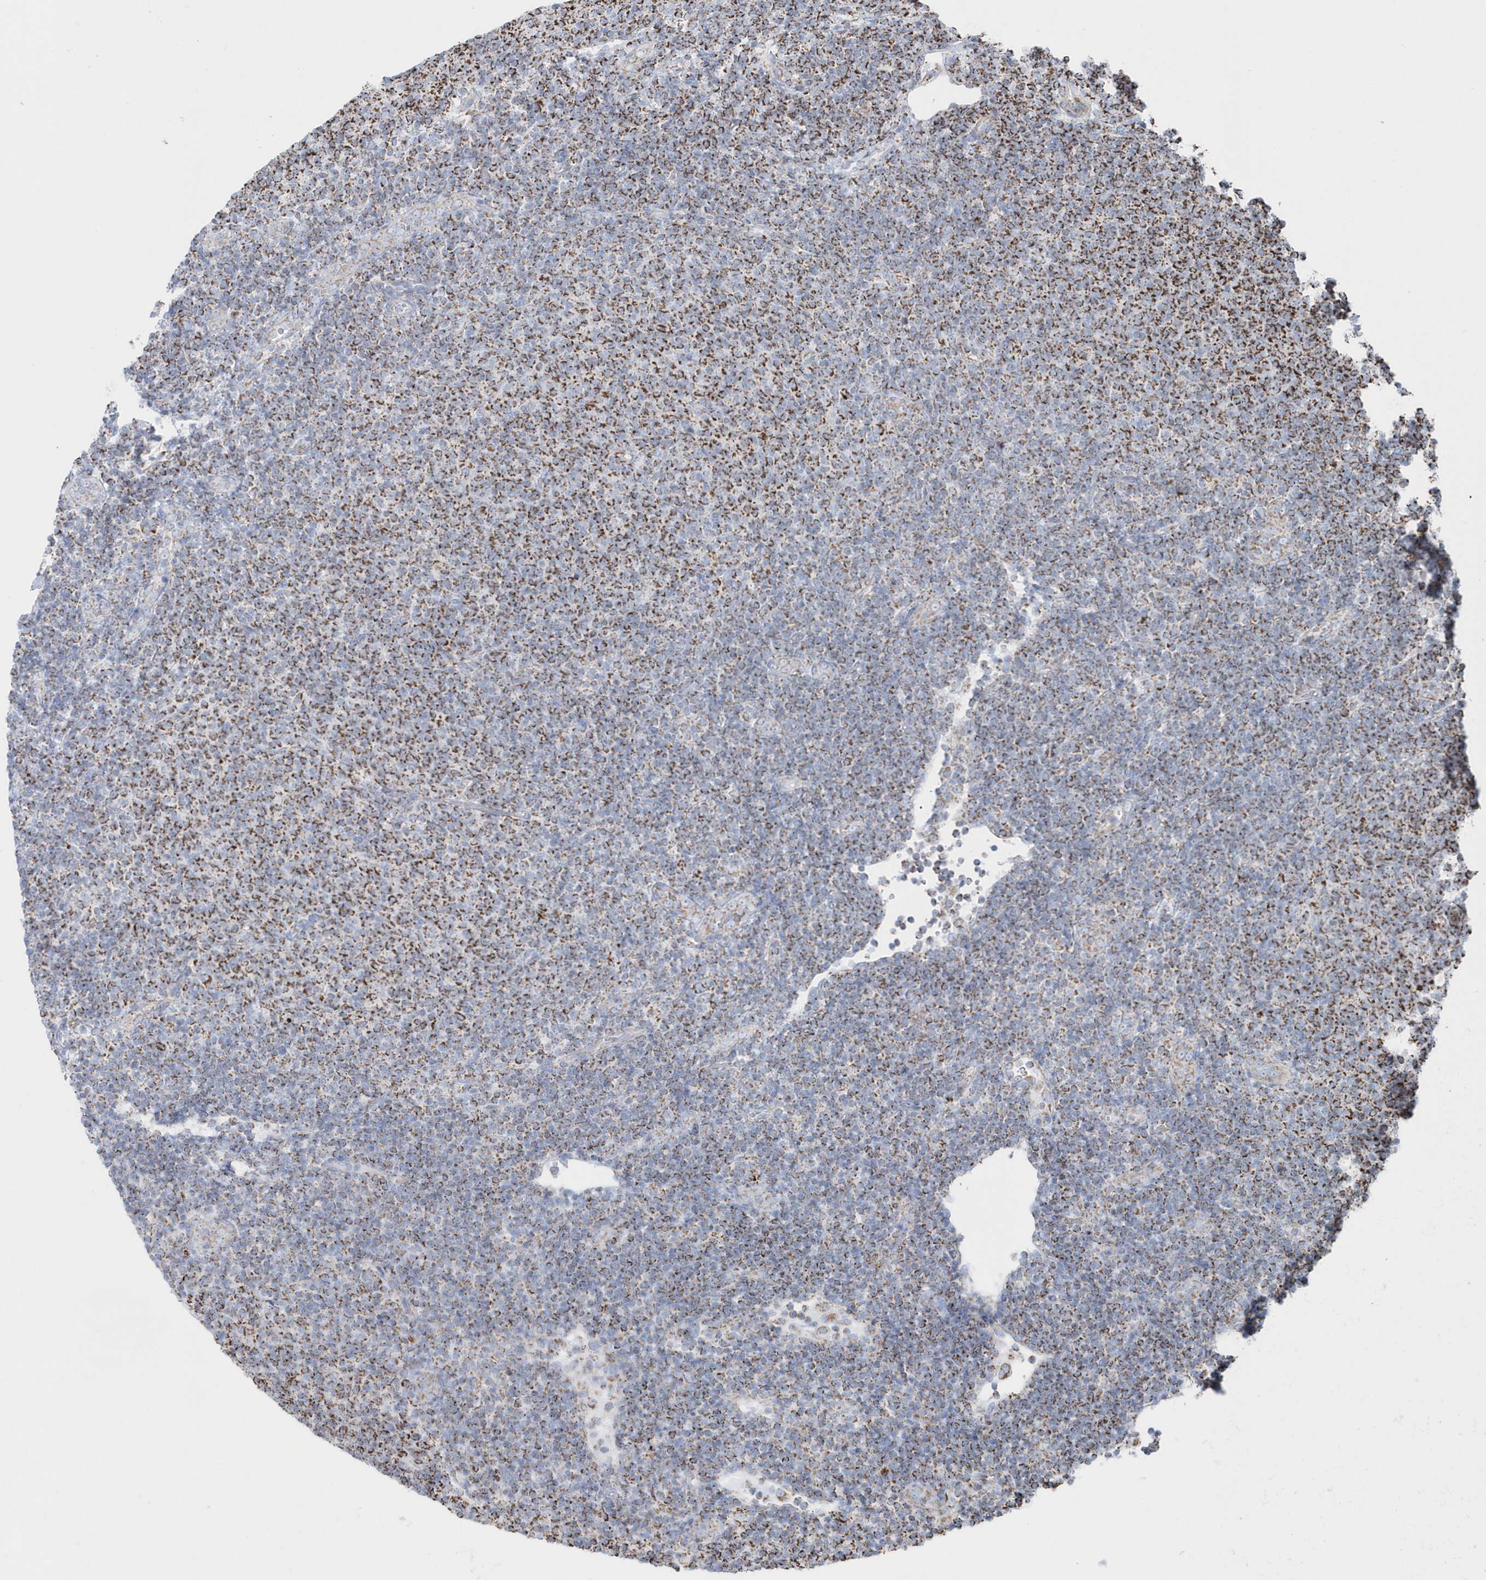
{"staining": {"intensity": "moderate", "quantity": ">75%", "location": "cytoplasmic/membranous"}, "tissue": "lymphoma", "cell_type": "Tumor cells", "image_type": "cancer", "snomed": [{"axis": "morphology", "description": "Malignant lymphoma, non-Hodgkin's type, Low grade"}, {"axis": "topography", "description": "Lymph node"}], "caption": "DAB immunohistochemical staining of low-grade malignant lymphoma, non-Hodgkin's type shows moderate cytoplasmic/membranous protein expression in approximately >75% of tumor cells.", "gene": "TMCO6", "patient": {"sex": "male", "age": 66}}